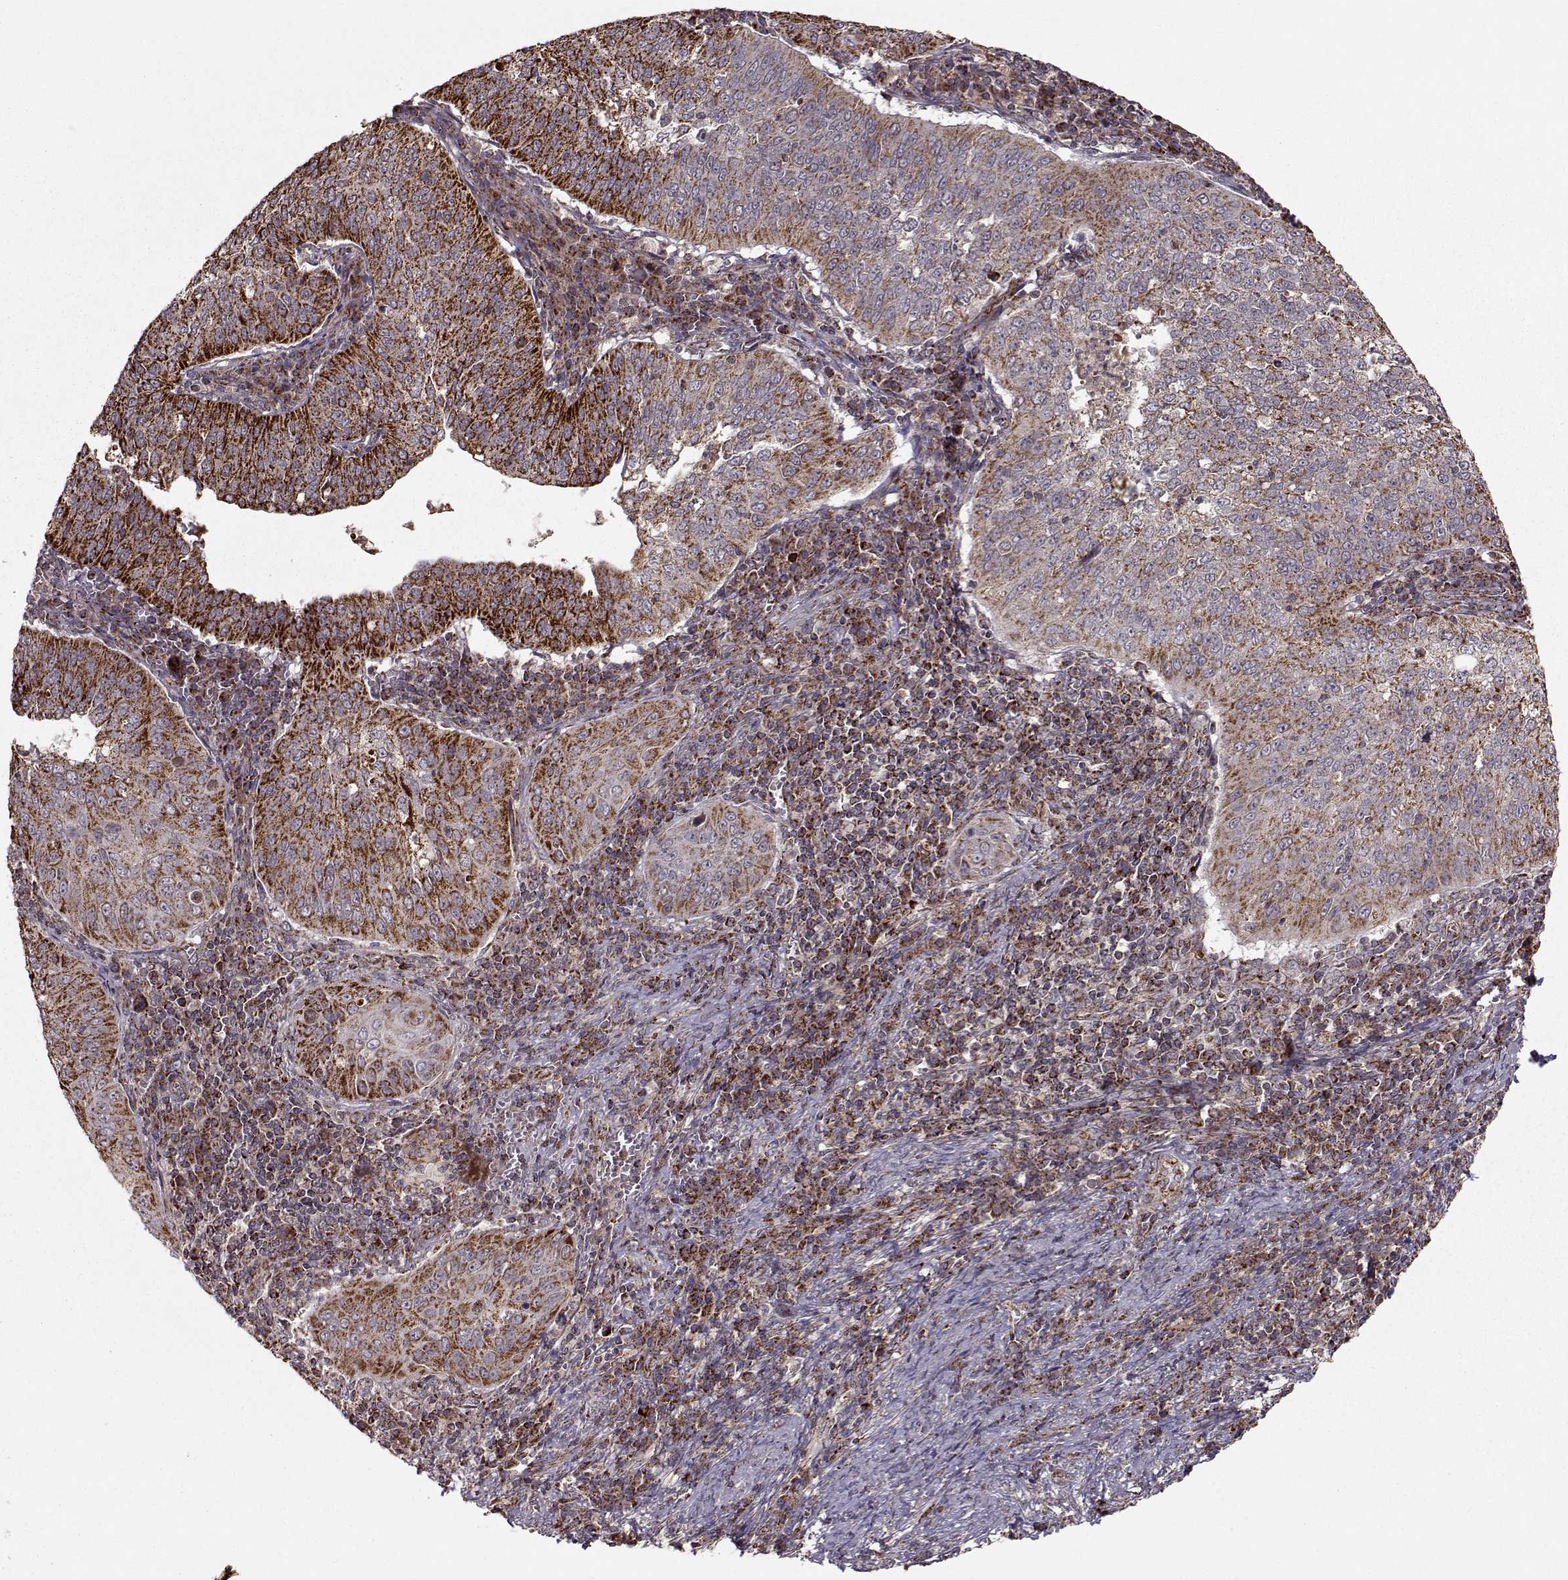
{"staining": {"intensity": "strong", "quantity": ">75%", "location": "cytoplasmic/membranous"}, "tissue": "cervical cancer", "cell_type": "Tumor cells", "image_type": "cancer", "snomed": [{"axis": "morphology", "description": "Squamous cell carcinoma, NOS"}, {"axis": "topography", "description": "Cervix"}], "caption": "An immunohistochemistry micrograph of neoplastic tissue is shown. Protein staining in brown labels strong cytoplasmic/membranous positivity in squamous cell carcinoma (cervical) within tumor cells.", "gene": "CMTM3", "patient": {"sex": "female", "age": 39}}